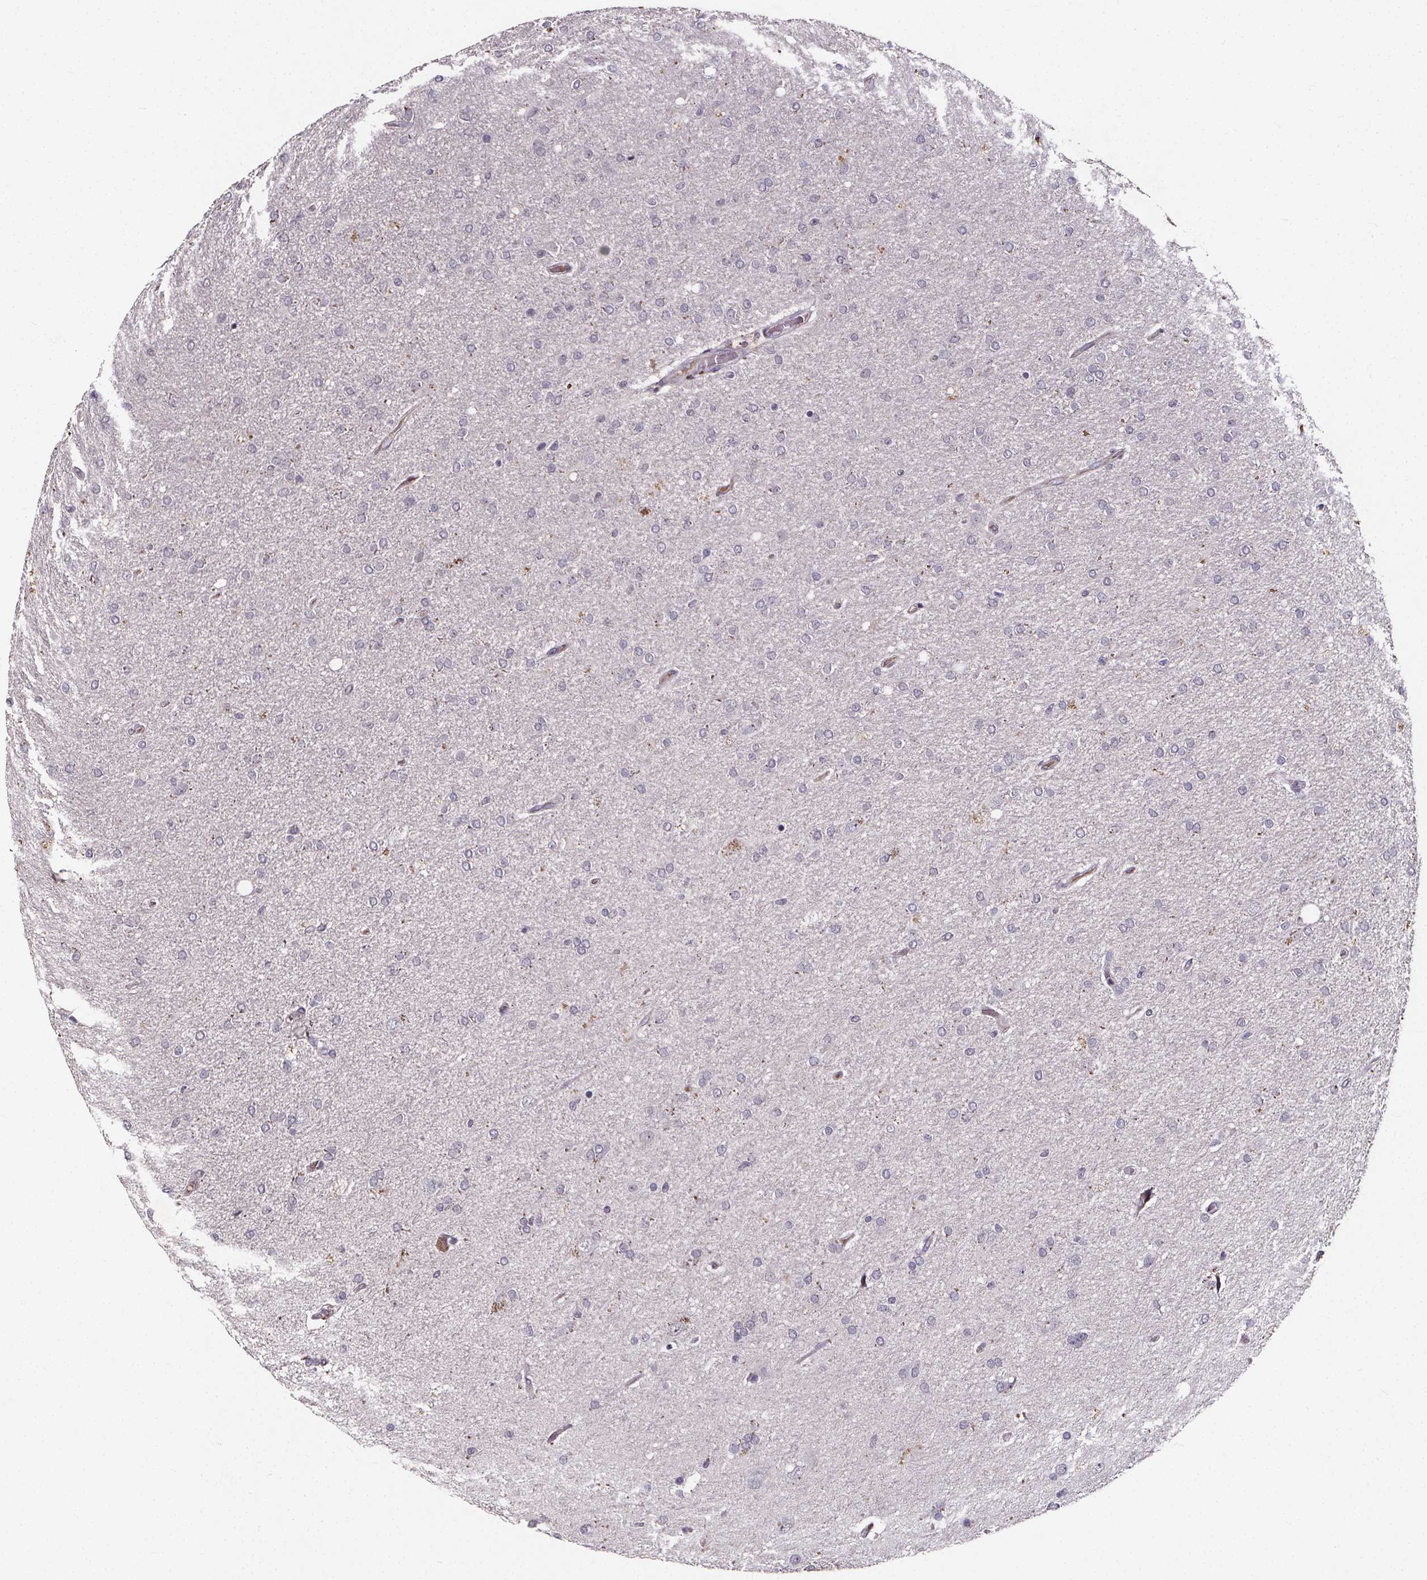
{"staining": {"intensity": "negative", "quantity": "none", "location": "none"}, "tissue": "glioma", "cell_type": "Tumor cells", "image_type": "cancer", "snomed": [{"axis": "morphology", "description": "Glioma, malignant, High grade"}, {"axis": "topography", "description": "Cerebral cortex"}], "caption": "High power microscopy photomicrograph of an immunohistochemistry (IHC) photomicrograph of glioma, revealing no significant expression in tumor cells.", "gene": "SPAG8", "patient": {"sex": "male", "age": 70}}